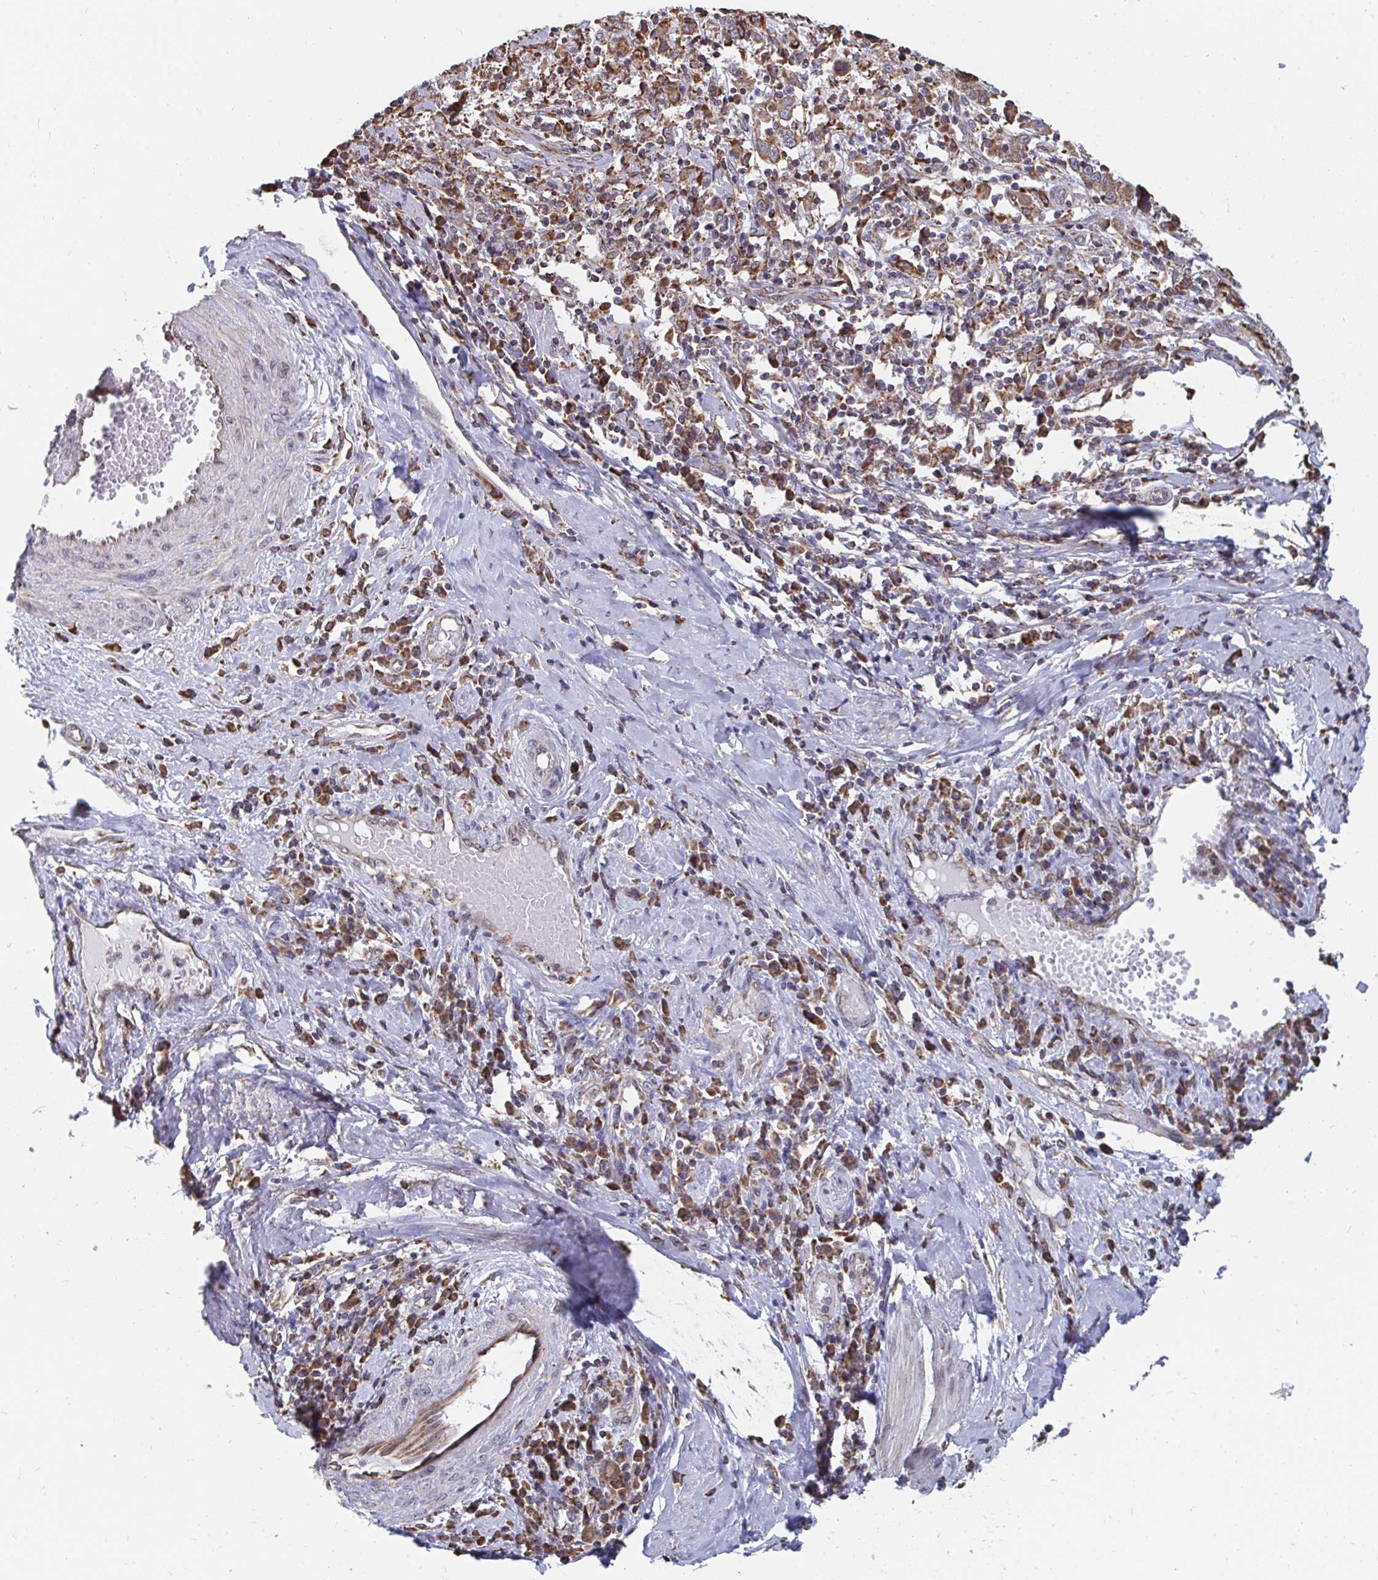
{"staining": {"intensity": "moderate", "quantity": "25%-75%", "location": "cytoplasmic/membranous"}, "tissue": "cervical cancer", "cell_type": "Tumor cells", "image_type": "cancer", "snomed": [{"axis": "morphology", "description": "Squamous cell carcinoma, NOS"}, {"axis": "topography", "description": "Cervix"}], "caption": "Immunohistochemical staining of squamous cell carcinoma (cervical) displays moderate cytoplasmic/membranous protein staining in approximately 25%-75% of tumor cells.", "gene": "ELAVL1", "patient": {"sex": "female", "age": 46}}